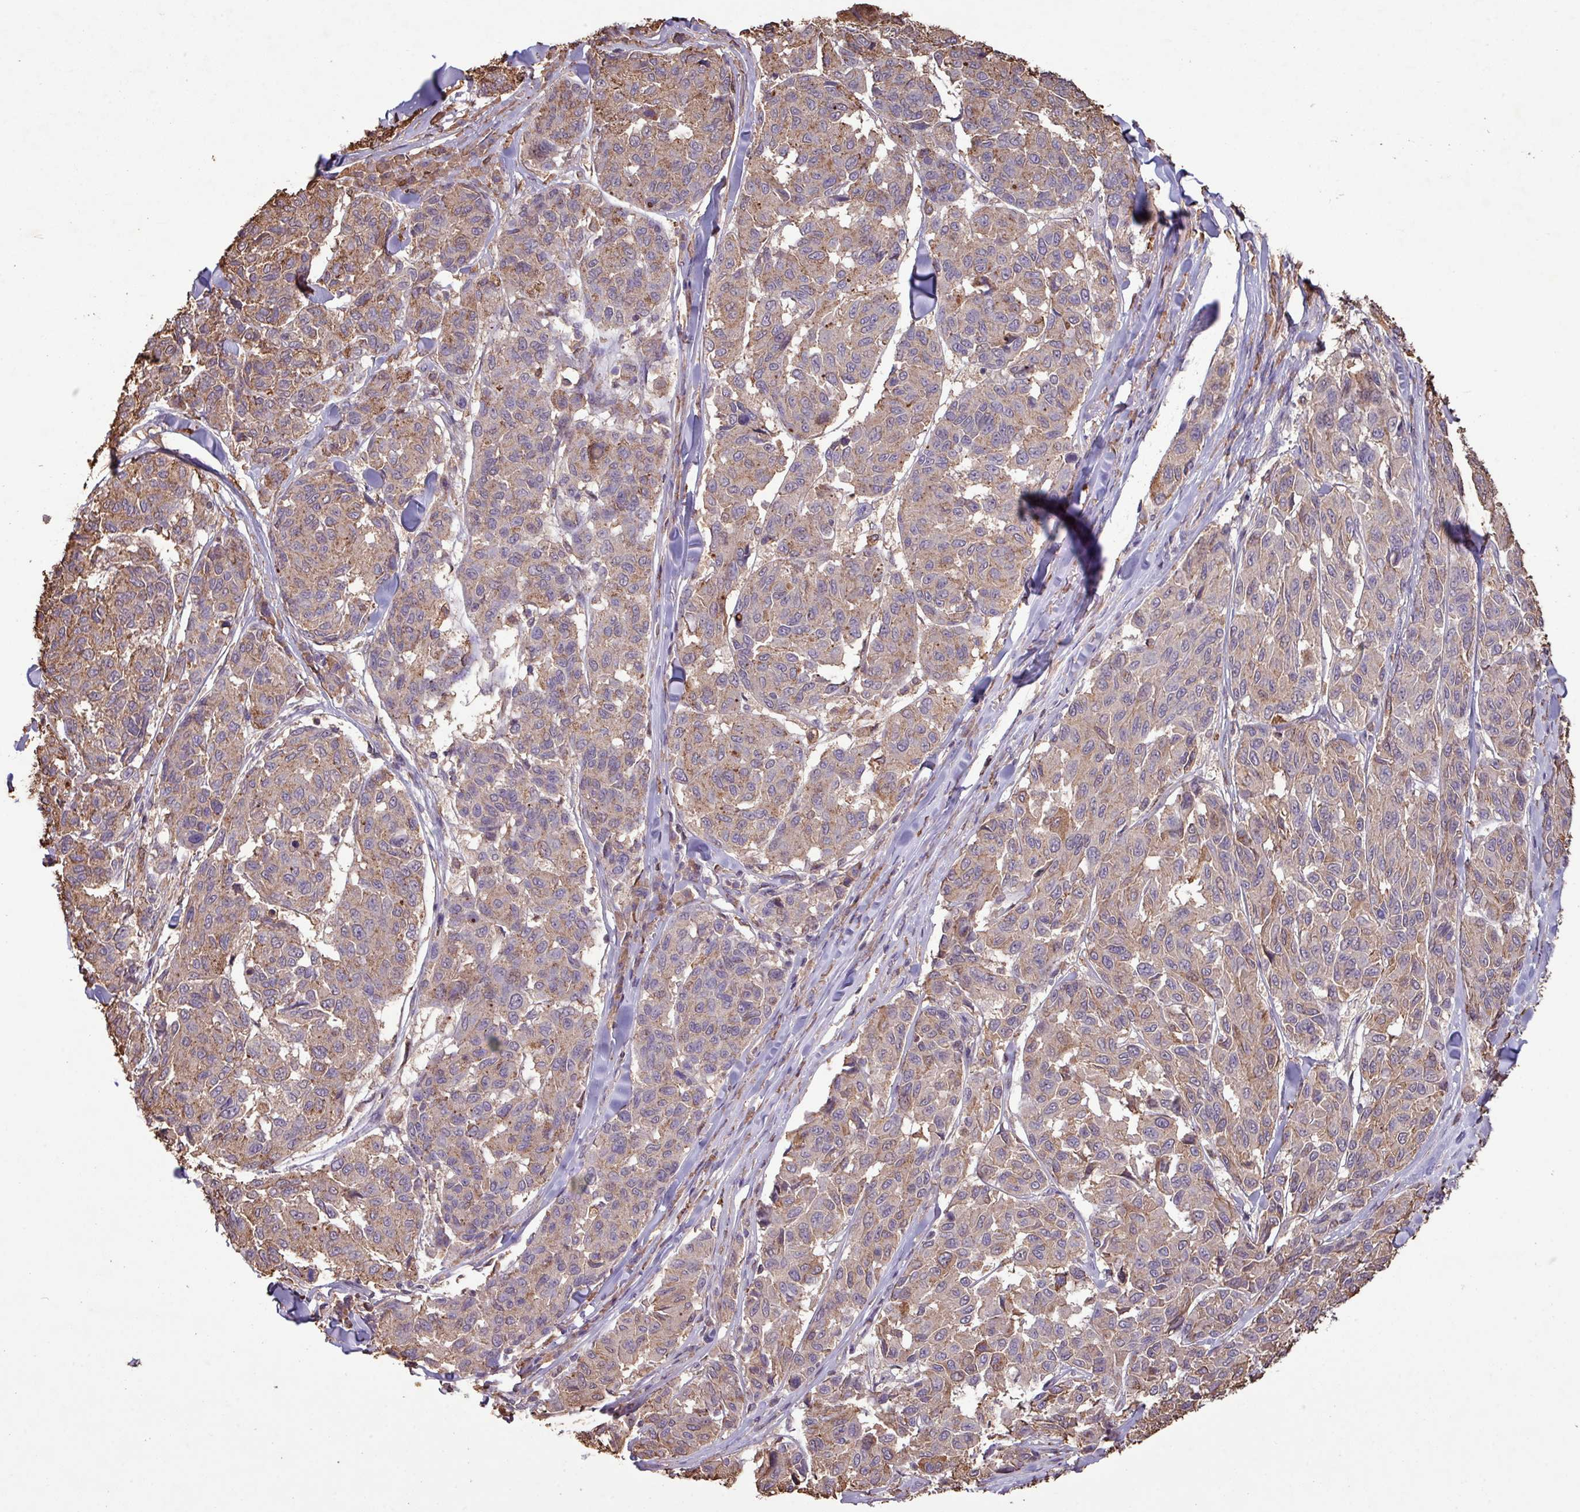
{"staining": {"intensity": "weak", "quantity": "25%-75%", "location": "cytoplasmic/membranous"}, "tissue": "melanoma", "cell_type": "Tumor cells", "image_type": "cancer", "snomed": [{"axis": "morphology", "description": "Malignant melanoma, NOS"}, {"axis": "topography", "description": "Skin"}], "caption": "Weak cytoplasmic/membranous protein staining is appreciated in approximately 25%-75% of tumor cells in malignant melanoma.", "gene": "CAMK2B", "patient": {"sex": "female", "age": 66}}